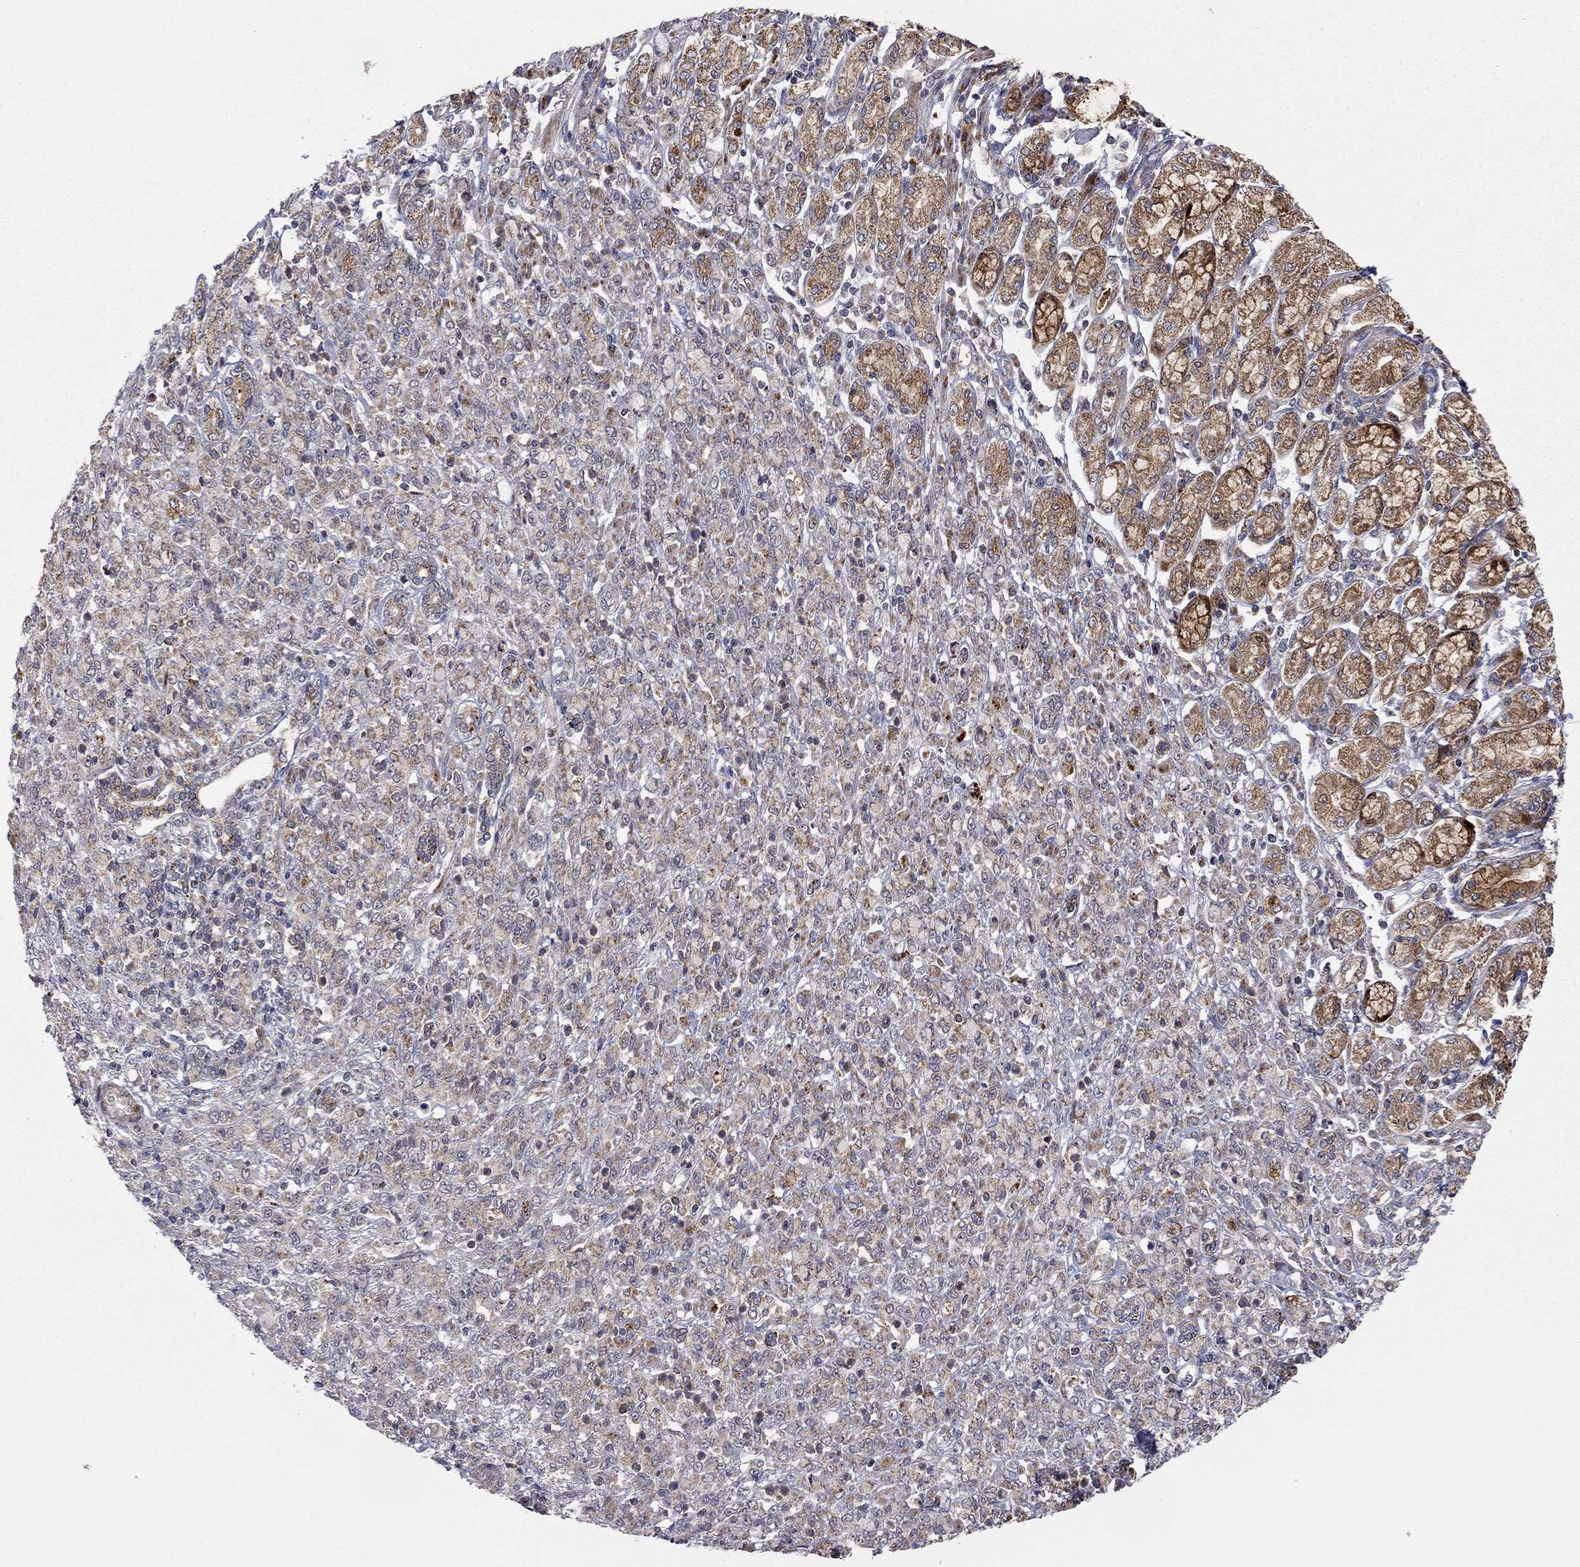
{"staining": {"intensity": "moderate", "quantity": "<25%", "location": "cytoplasmic/membranous"}, "tissue": "stomach cancer", "cell_type": "Tumor cells", "image_type": "cancer", "snomed": [{"axis": "morphology", "description": "Normal tissue, NOS"}, {"axis": "morphology", "description": "Adenocarcinoma, NOS"}, {"axis": "topography", "description": "Stomach"}], "caption": "Stomach cancer (adenocarcinoma) stained for a protein (brown) shows moderate cytoplasmic/membranous positive positivity in about <25% of tumor cells.", "gene": "IDS", "patient": {"sex": "female", "age": 79}}